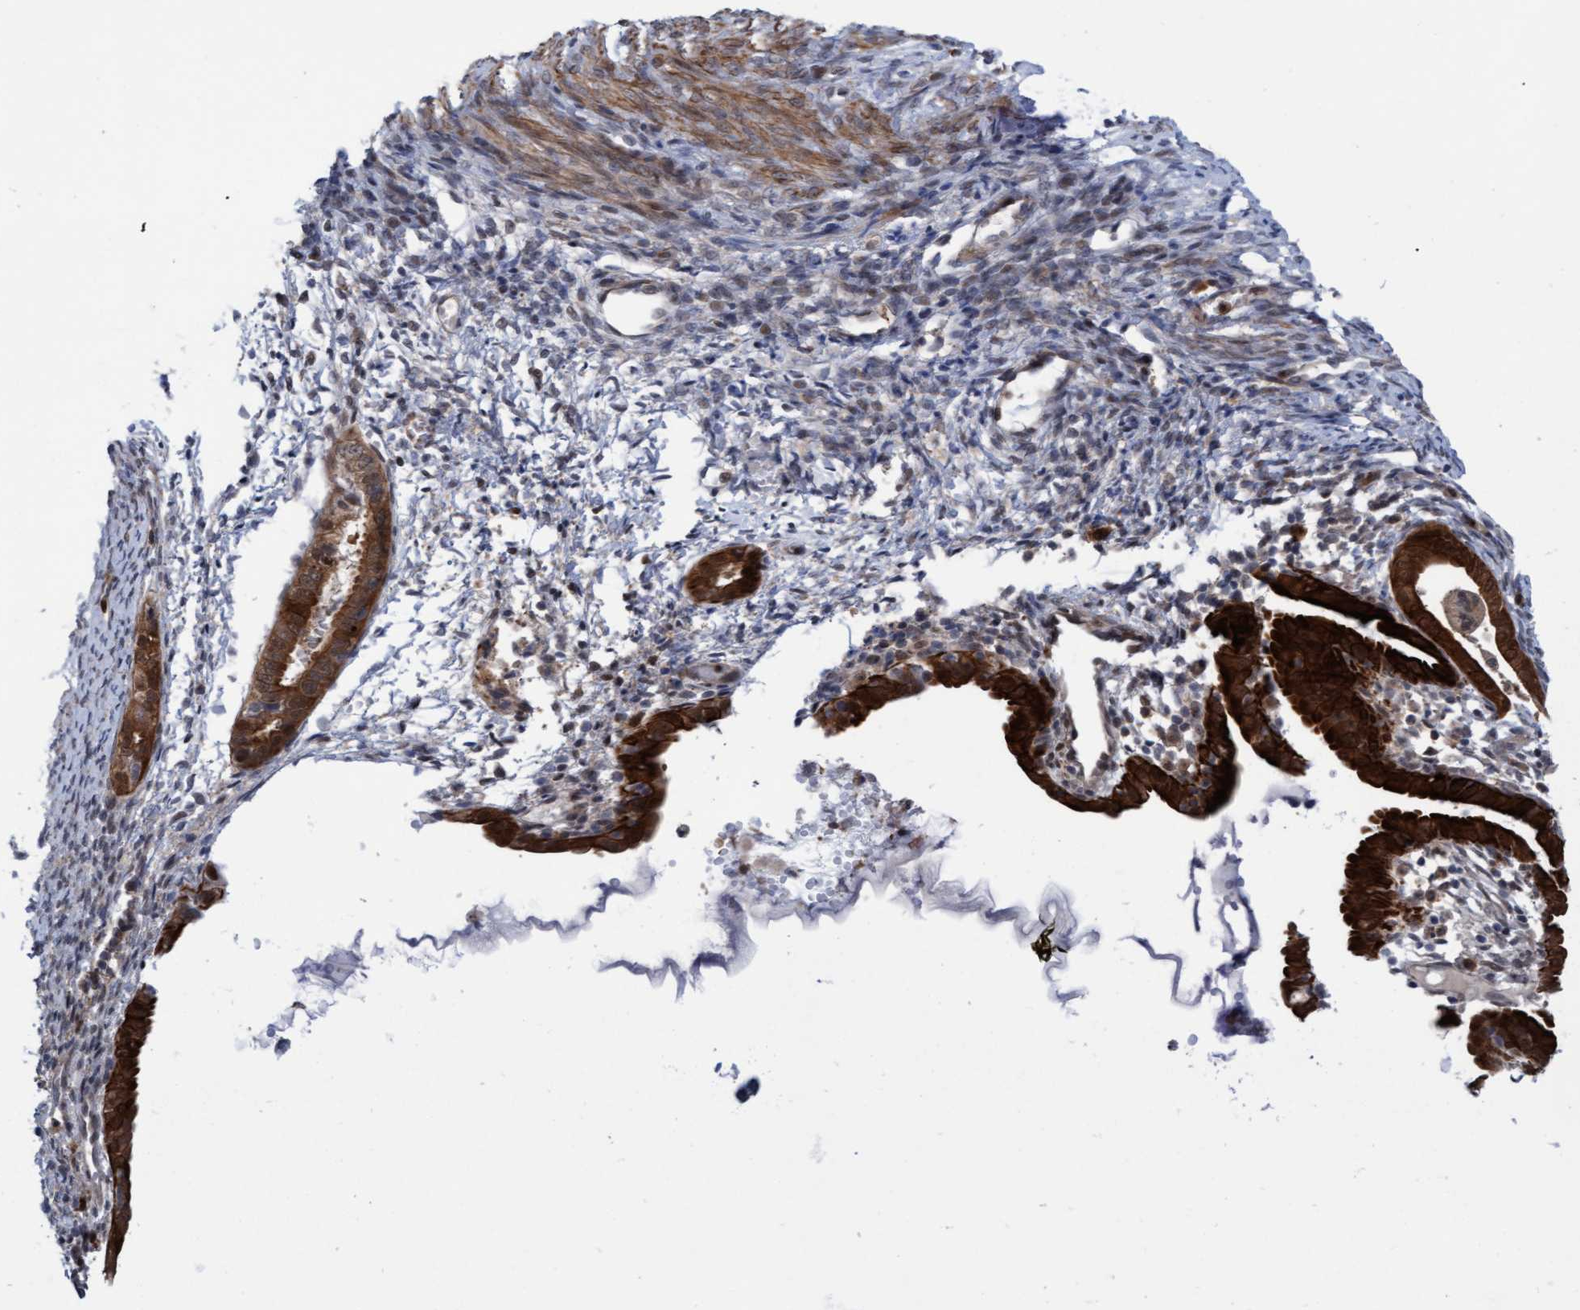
{"staining": {"intensity": "strong", "quantity": ">75%", "location": "cytoplasmic/membranous,nuclear"}, "tissue": "cervical cancer", "cell_type": "Tumor cells", "image_type": "cancer", "snomed": [{"axis": "morphology", "description": "Normal tissue, NOS"}, {"axis": "morphology", "description": "Adenocarcinoma, NOS"}, {"axis": "topography", "description": "Cervix"}, {"axis": "topography", "description": "Endometrium"}], "caption": "A micrograph showing strong cytoplasmic/membranous and nuclear expression in approximately >75% of tumor cells in cervical cancer (adenocarcinoma), as visualized by brown immunohistochemical staining.", "gene": "RAP1GAP2", "patient": {"sex": "female", "age": 86}}